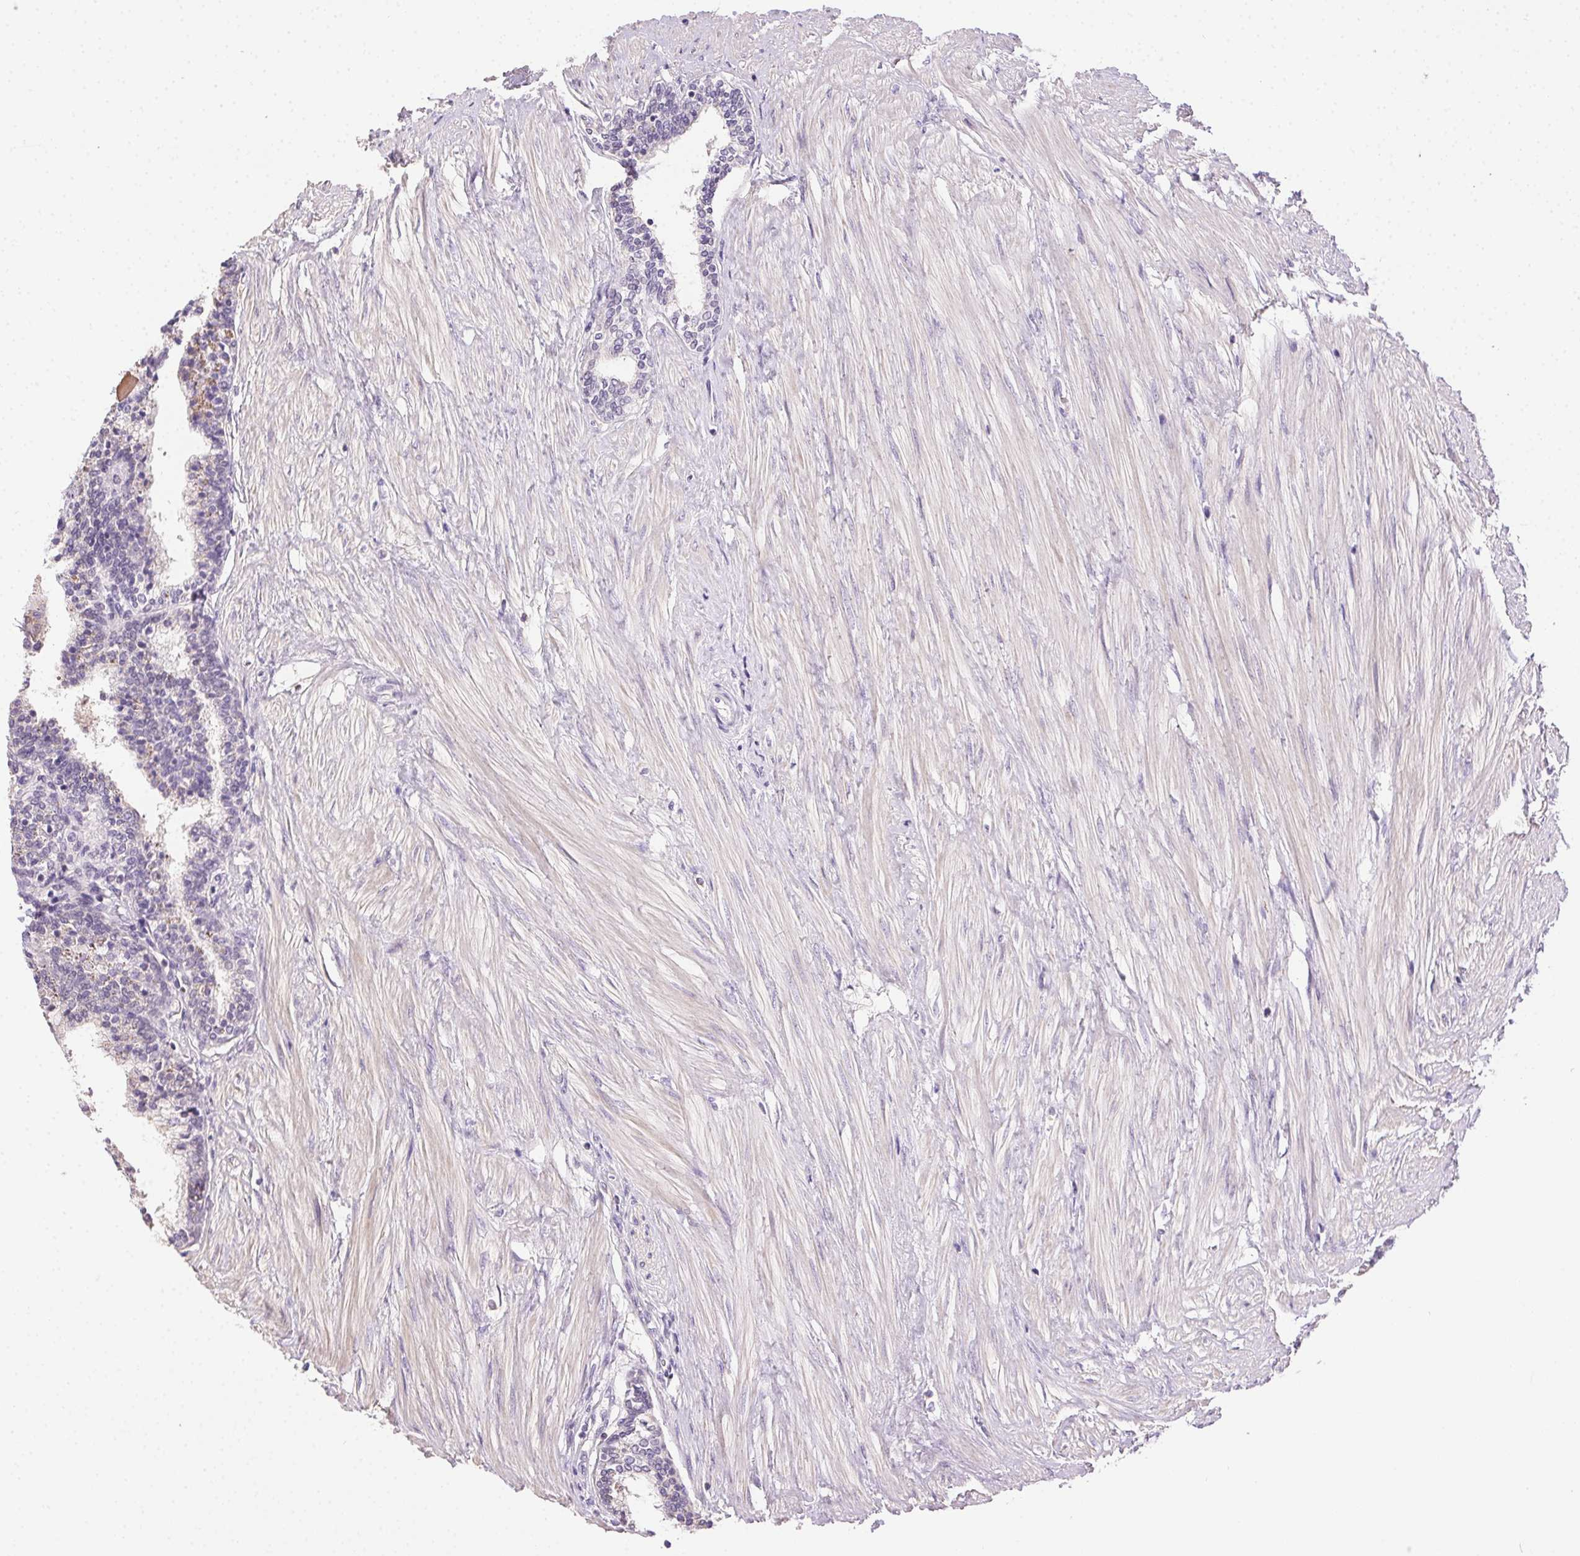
{"staining": {"intensity": "negative", "quantity": "none", "location": "none"}, "tissue": "prostate", "cell_type": "Glandular cells", "image_type": "normal", "snomed": [{"axis": "morphology", "description": "Normal tissue, NOS"}, {"axis": "topography", "description": "Prostate"}], "caption": "This photomicrograph is of normal prostate stained with IHC to label a protein in brown with the nuclei are counter-stained blue. There is no expression in glandular cells.", "gene": "SYCE2", "patient": {"sex": "male", "age": 55}}